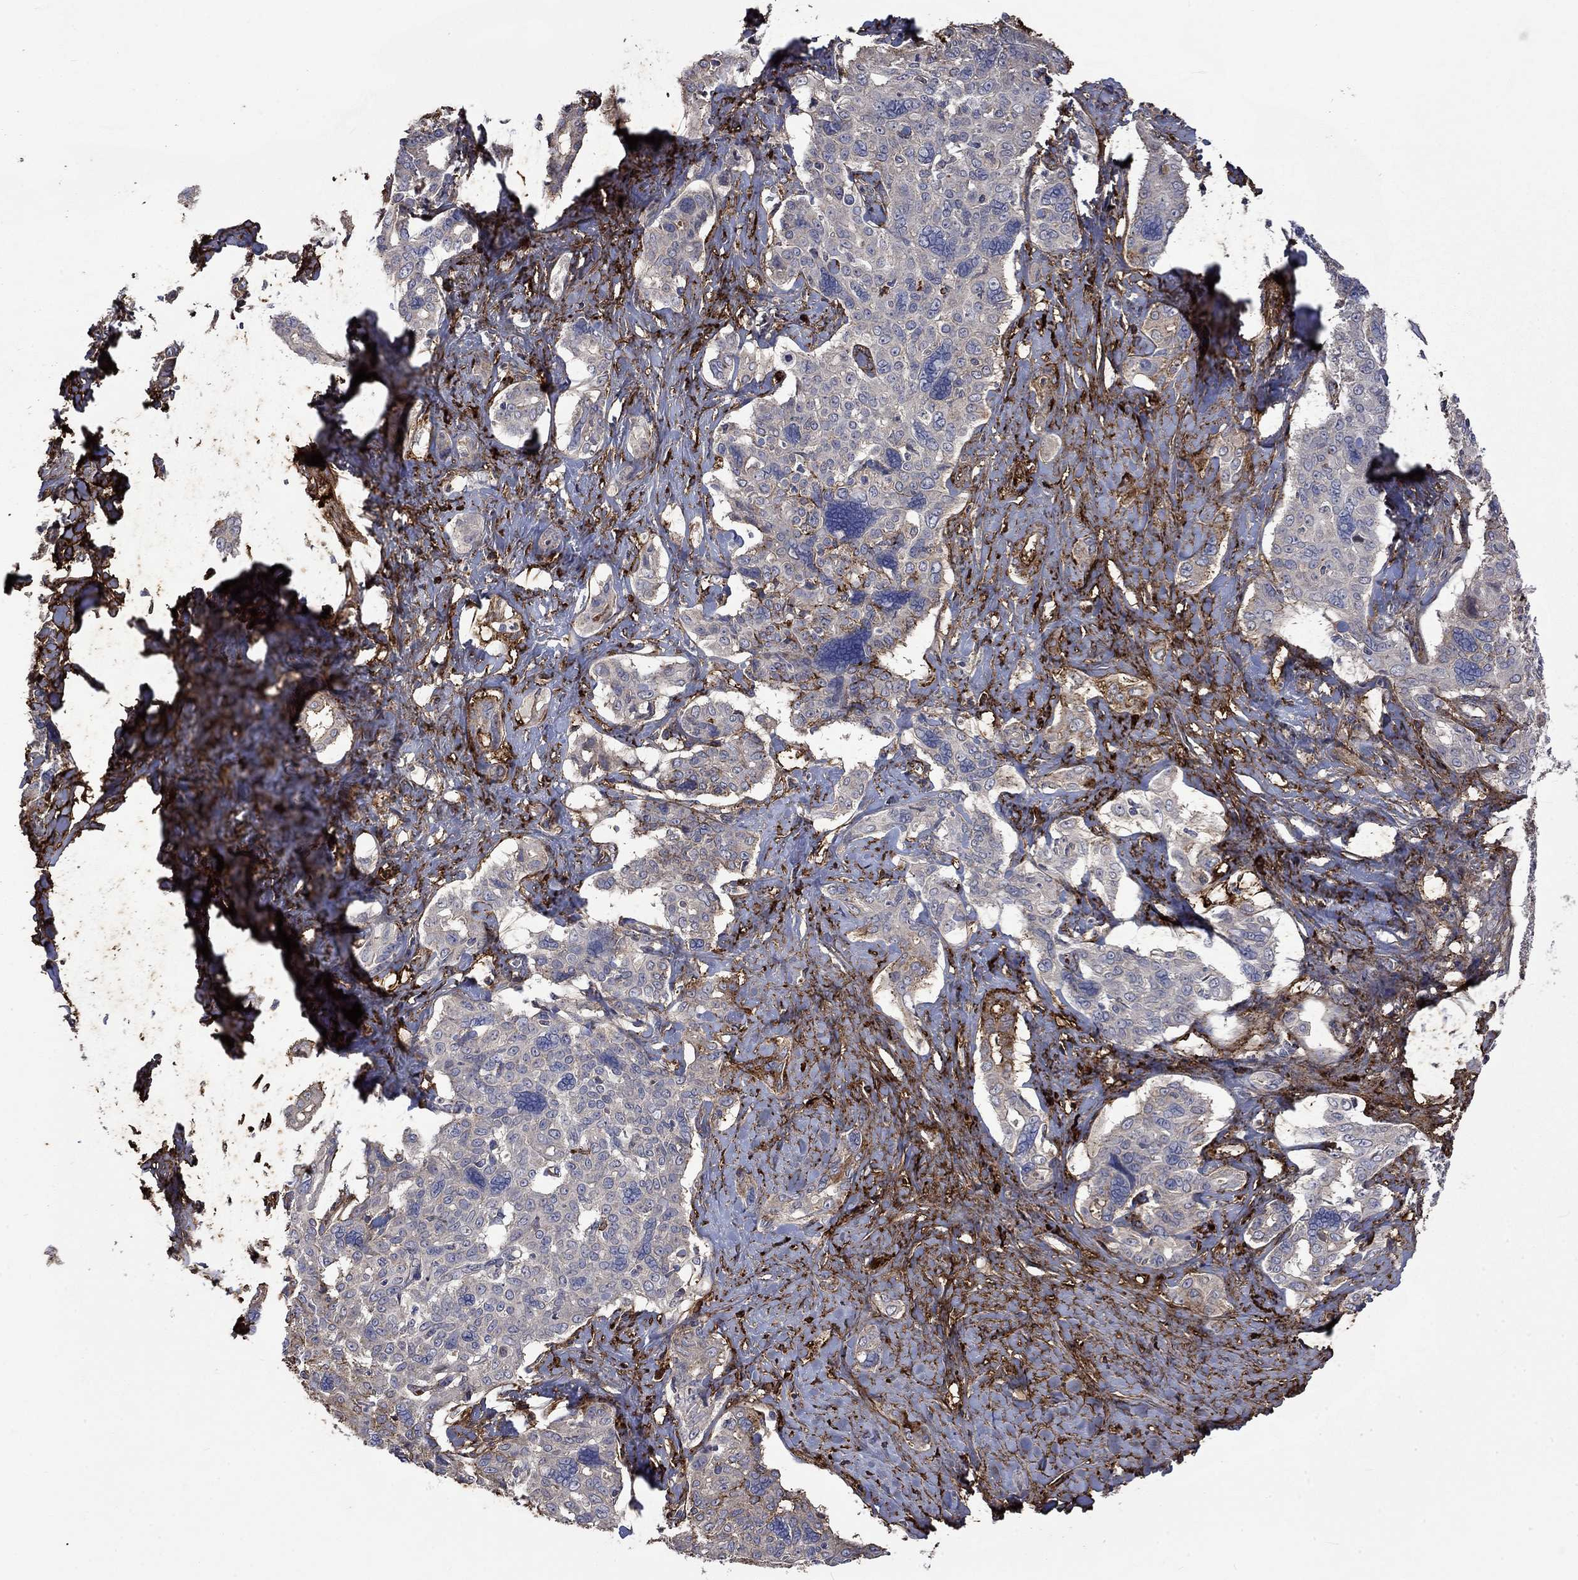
{"staining": {"intensity": "negative", "quantity": "none", "location": "none"}, "tissue": "liver cancer", "cell_type": "Tumor cells", "image_type": "cancer", "snomed": [{"axis": "morphology", "description": "Cholangiocarcinoma"}, {"axis": "topography", "description": "Liver"}], "caption": "The micrograph reveals no staining of tumor cells in liver cholangiocarcinoma.", "gene": "VCAN", "patient": {"sex": "female", "age": 47}}